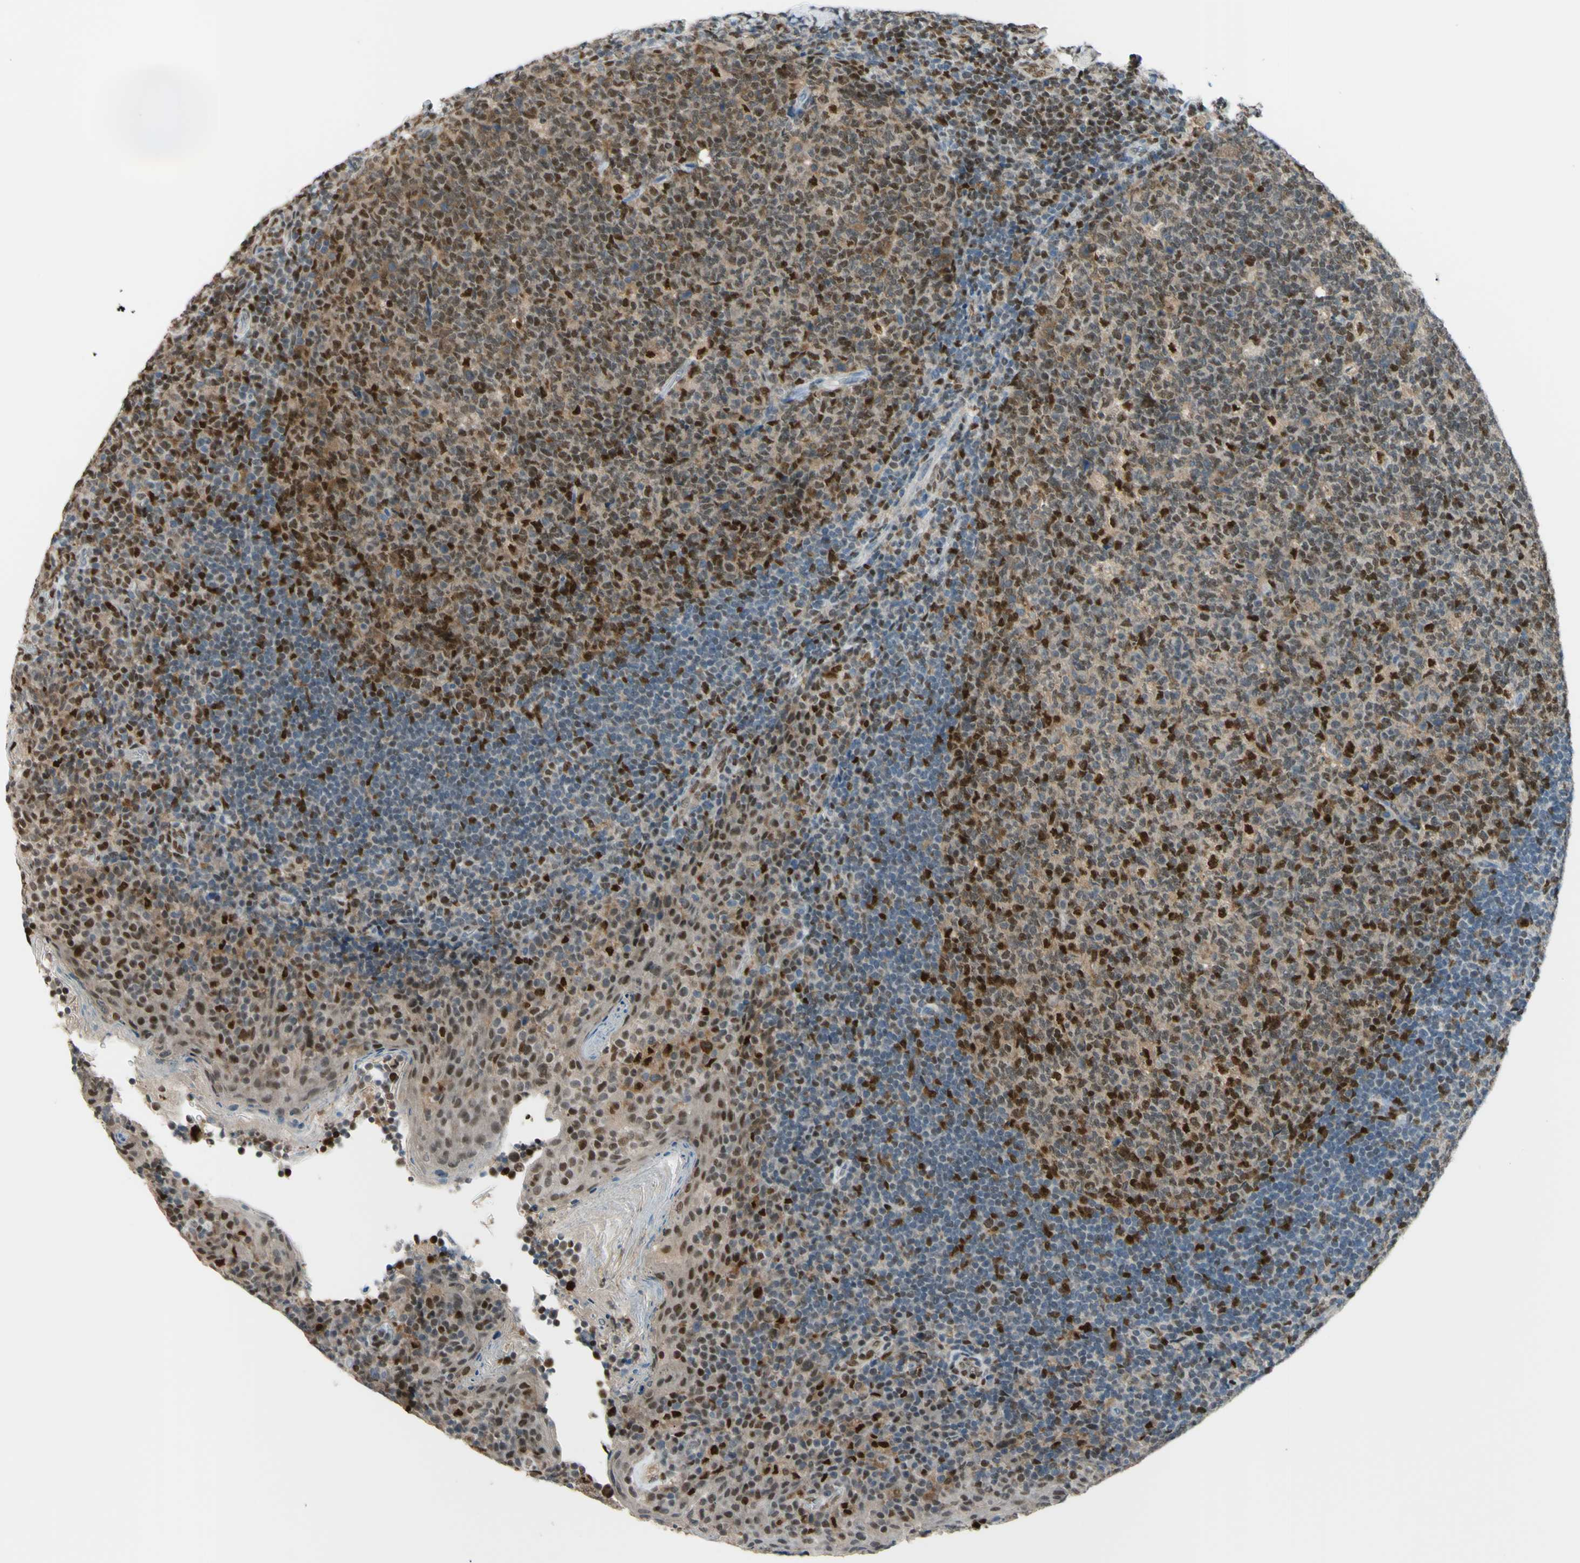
{"staining": {"intensity": "strong", "quantity": ">75%", "location": "nuclear"}, "tissue": "tonsil", "cell_type": "Germinal center cells", "image_type": "normal", "snomed": [{"axis": "morphology", "description": "Normal tissue, NOS"}, {"axis": "topography", "description": "Tonsil"}], "caption": "A photomicrograph of human tonsil stained for a protein displays strong nuclear brown staining in germinal center cells.", "gene": "FKBP5", "patient": {"sex": "male", "age": 17}}